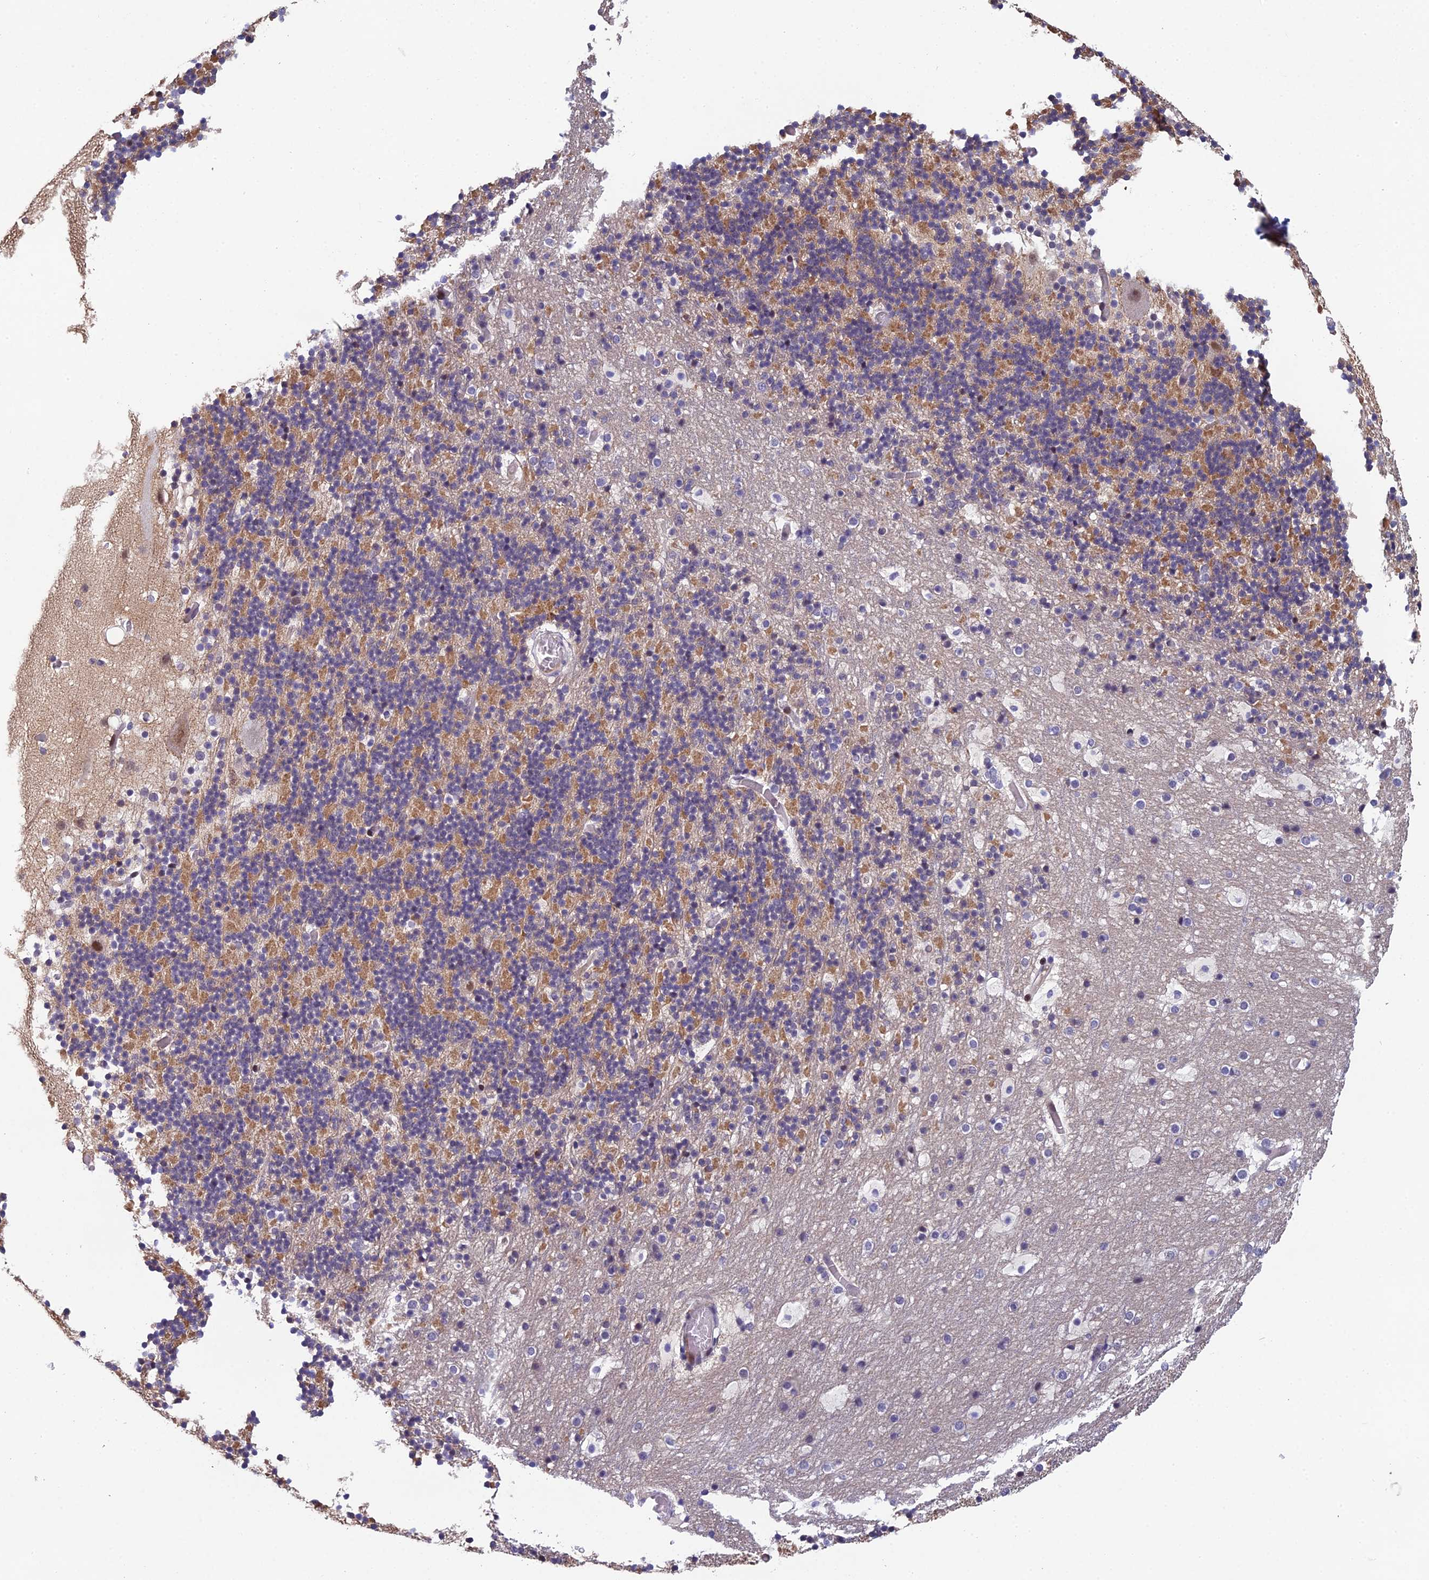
{"staining": {"intensity": "moderate", "quantity": "<25%", "location": "cytoplasmic/membranous"}, "tissue": "cerebellum", "cell_type": "Cells in granular layer", "image_type": "normal", "snomed": [{"axis": "morphology", "description": "Normal tissue, NOS"}, {"axis": "topography", "description": "Cerebellum"}], "caption": "Immunohistochemical staining of normal human cerebellum reveals moderate cytoplasmic/membranous protein positivity in about <25% of cells in granular layer. The staining was performed using DAB, with brown indicating positive protein expression. Nuclei are stained blue with hematoxylin.", "gene": "RGS17", "patient": {"sex": "male", "age": 57}}